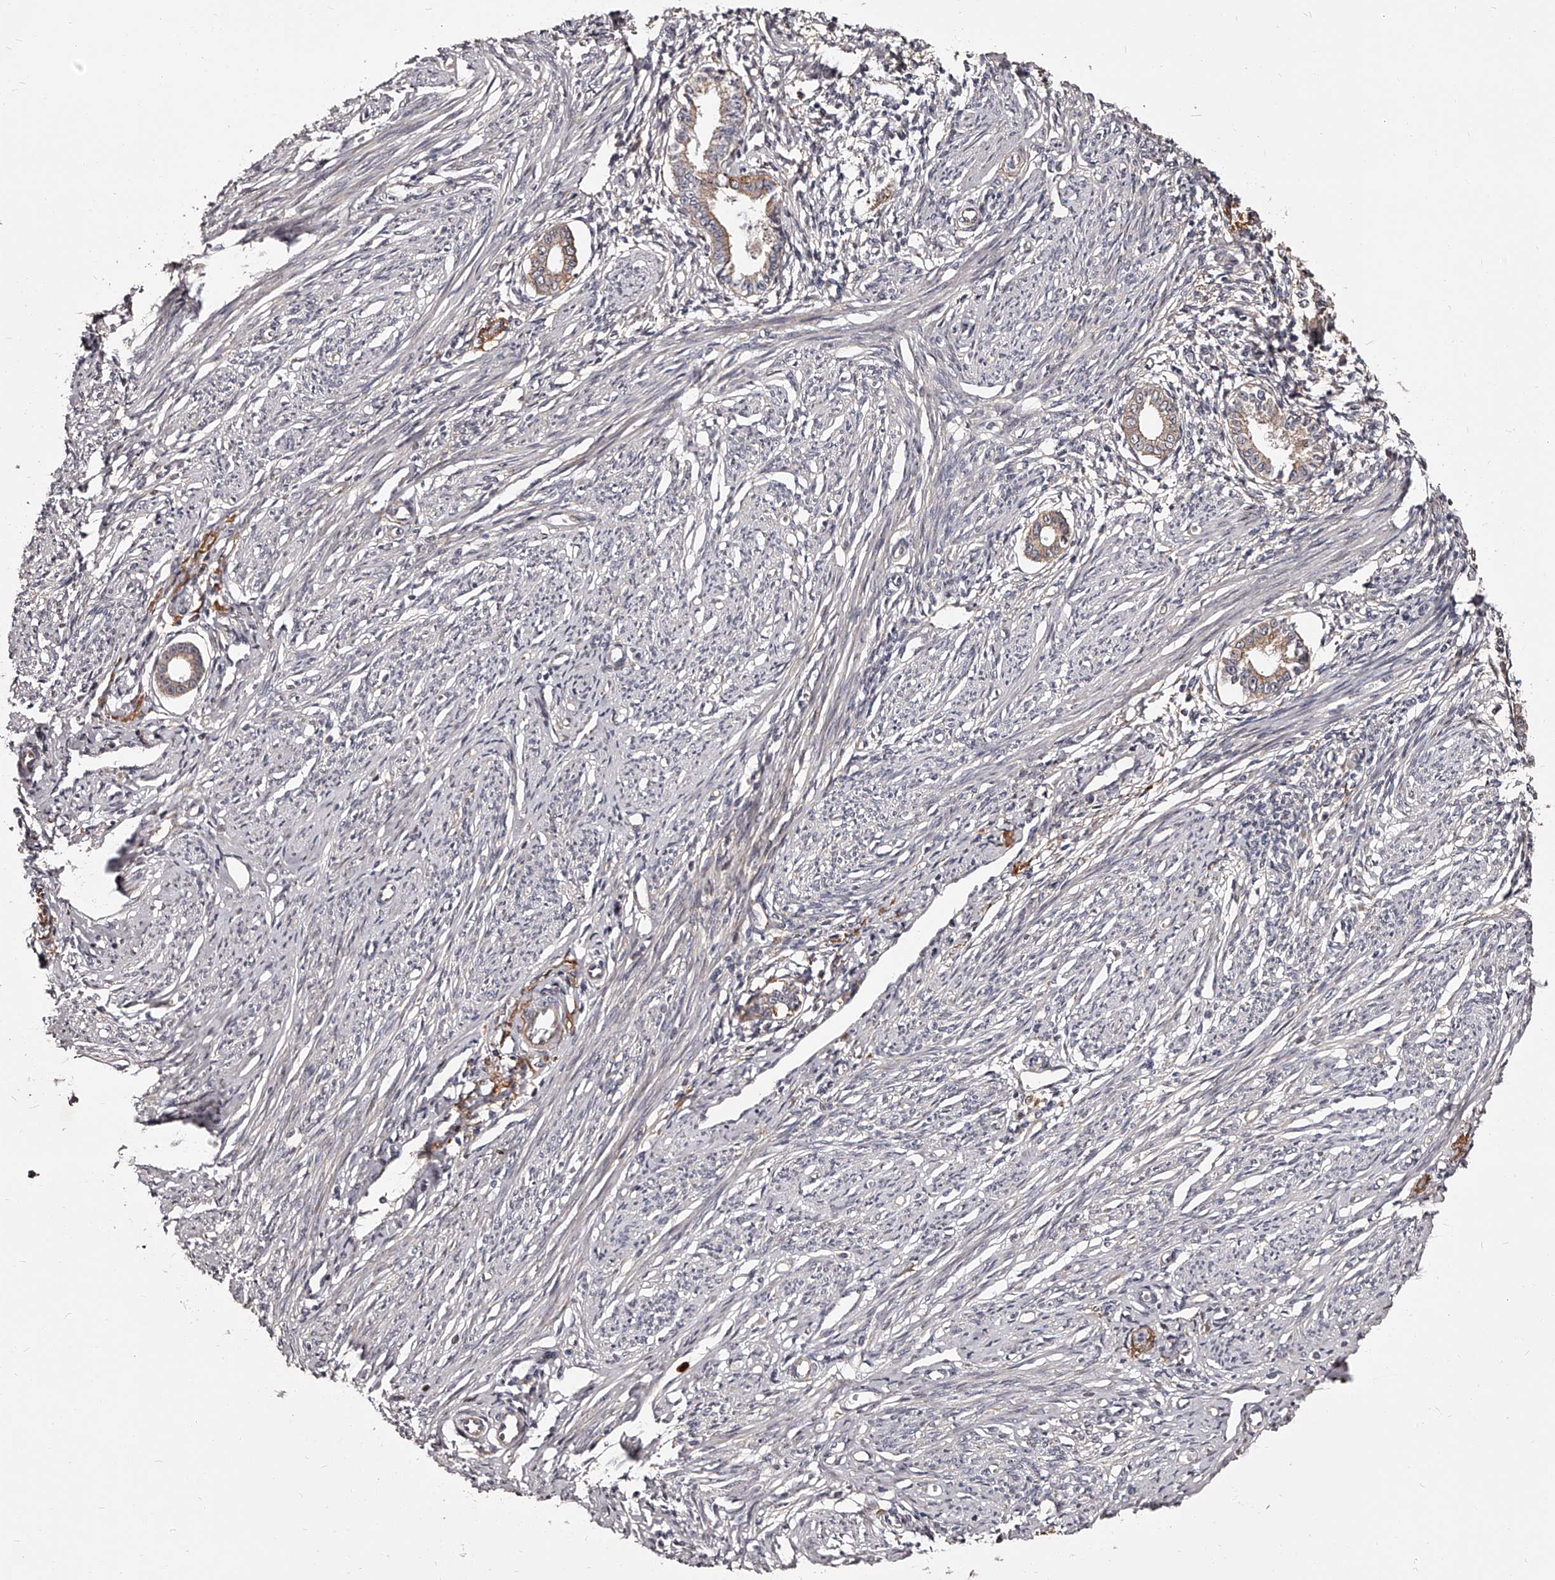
{"staining": {"intensity": "negative", "quantity": "none", "location": "none"}, "tissue": "endometrium", "cell_type": "Cells in endometrial stroma", "image_type": "normal", "snomed": [{"axis": "morphology", "description": "Normal tissue, NOS"}, {"axis": "topography", "description": "Endometrium"}], "caption": "The micrograph displays no significant positivity in cells in endometrial stroma of endometrium. (Brightfield microscopy of DAB IHC at high magnification).", "gene": "RSC1A1", "patient": {"sex": "female", "age": 56}}